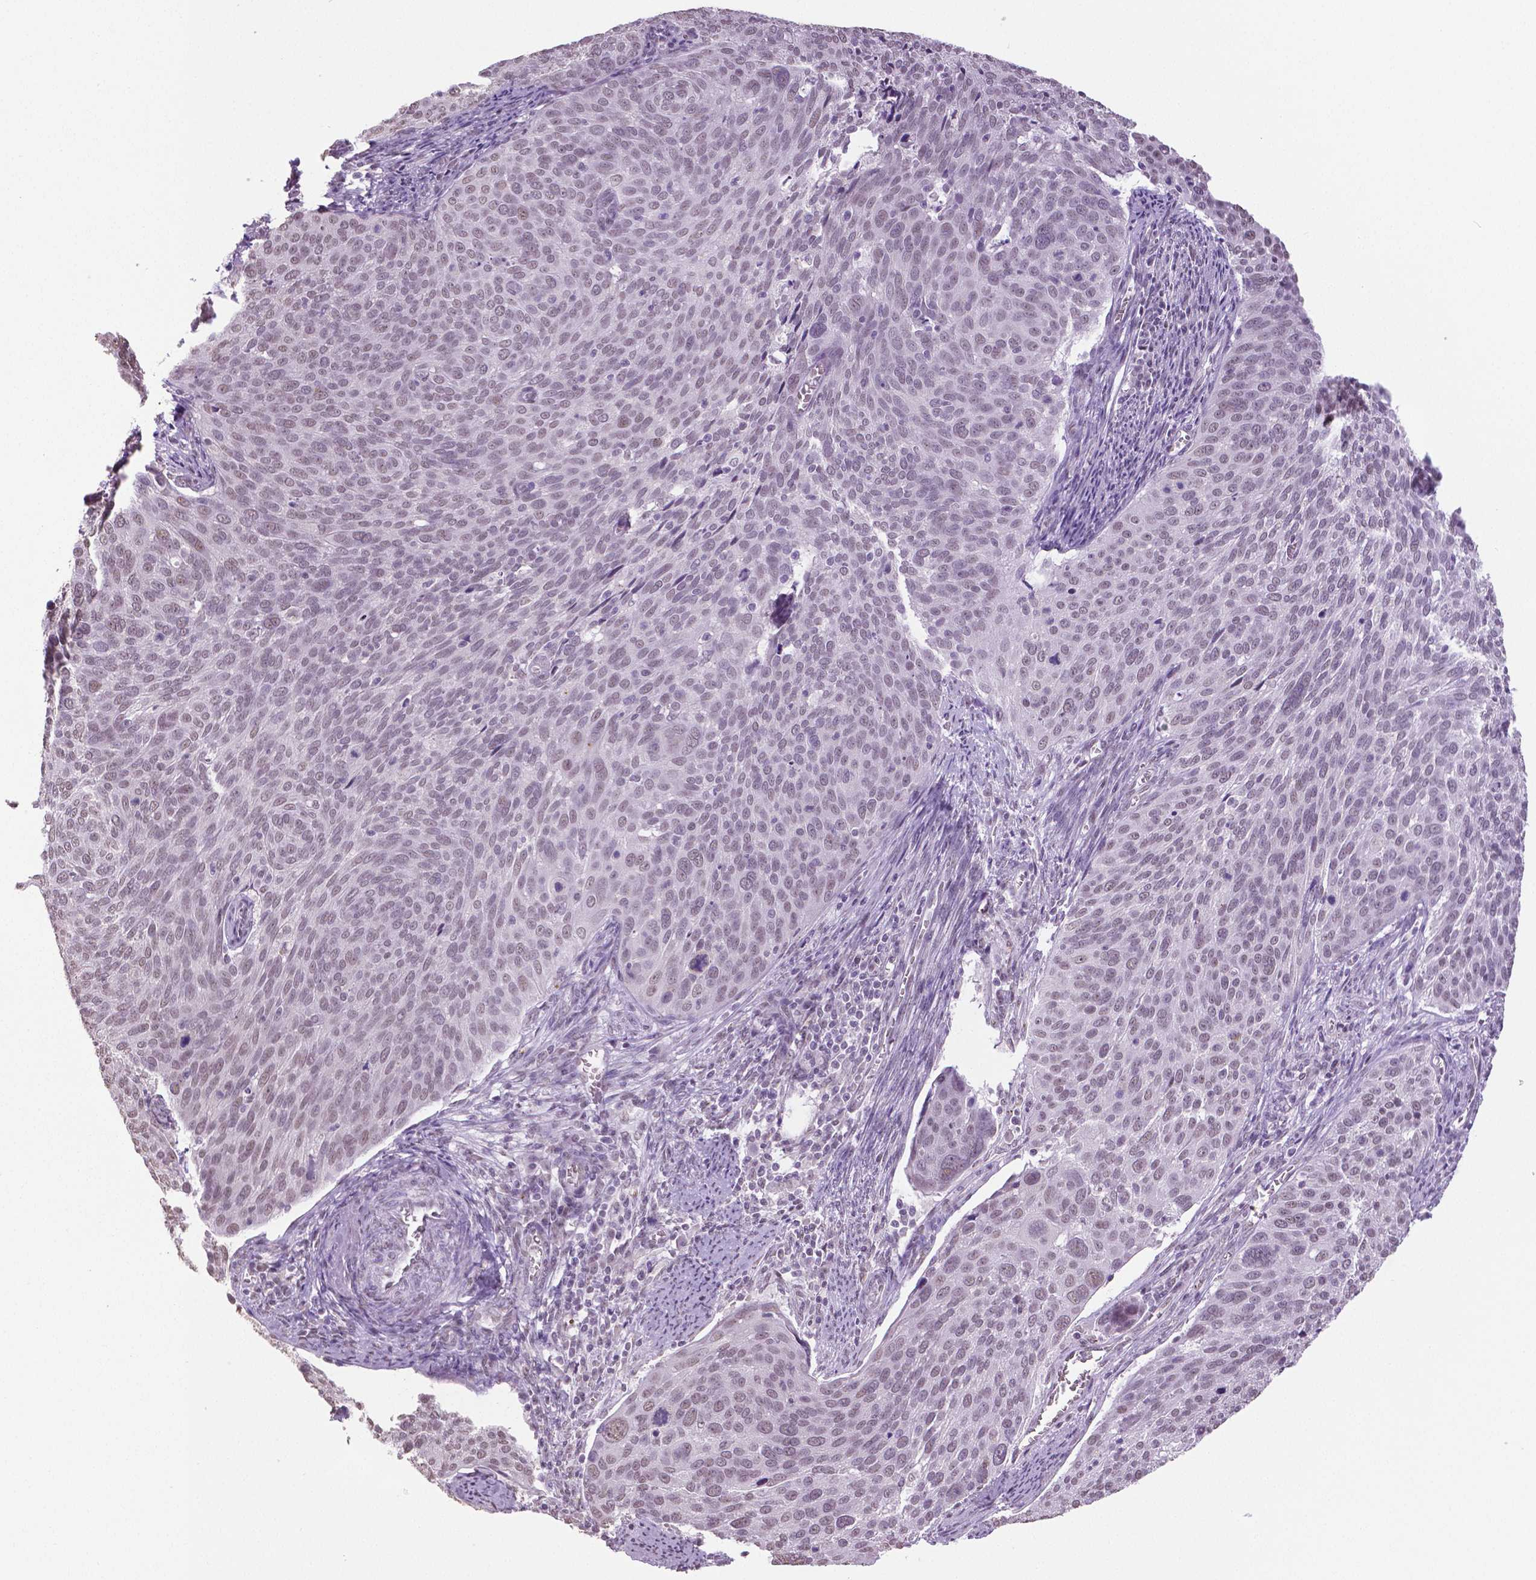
{"staining": {"intensity": "weak", "quantity": "<25%", "location": "nuclear"}, "tissue": "cervical cancer", "cell_type": "Tumor cells", "image_type": "cancer", "snomed": [{"axis": "morphology", "description": "Squamous cell carcinoma, NOS"}, {"axis": "topography", "description": "Cervix"}], "caption": "The micrograph displays no staining of tumor cells in cervical cancer.", "gene": "IGF2BP1", "patient": {"sex": "female", "age": 39}}